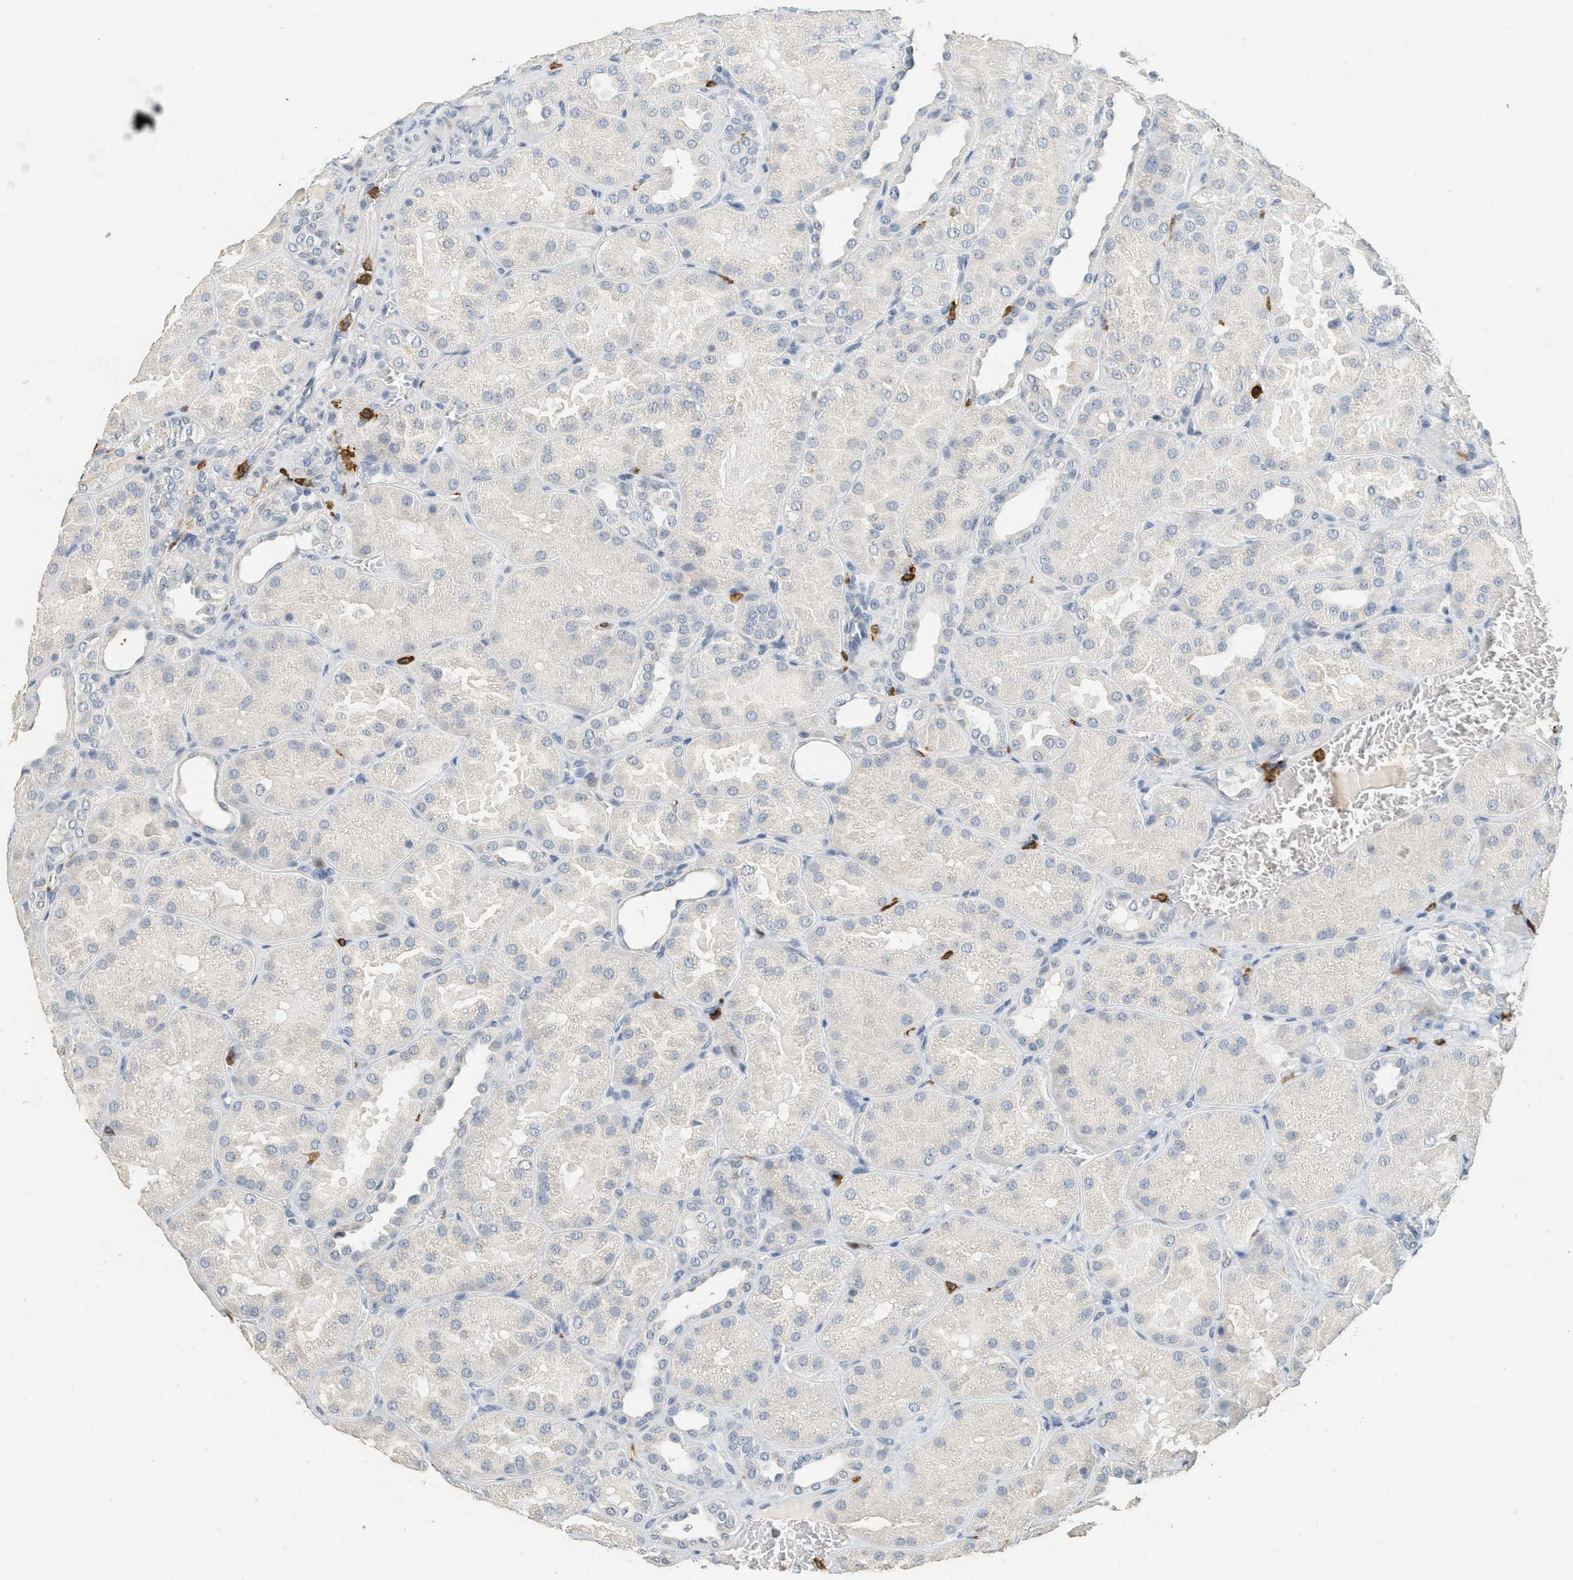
{"staining": {"intensity": "negative", "quantity": "none", "location": "none"}, "tissue": "kidney", "cell_type": "Cells in glomeruli", "image_type": "normal", "snomed": [{"axis": "morphology", "description": "Normal tissue, NOS"}, {"axis": "topography", "description": "Kidney"}], "caption": "High power microscopy micrograph of an immunohistochemistry (IHC) image of normal kidney, revealing no significant staining in cells in glomeruli. (Immunohistochemistry, brightfield microscopy, high magnification).", "gene": "LSP1", "patient": {"sex": "male", "age": 28}}